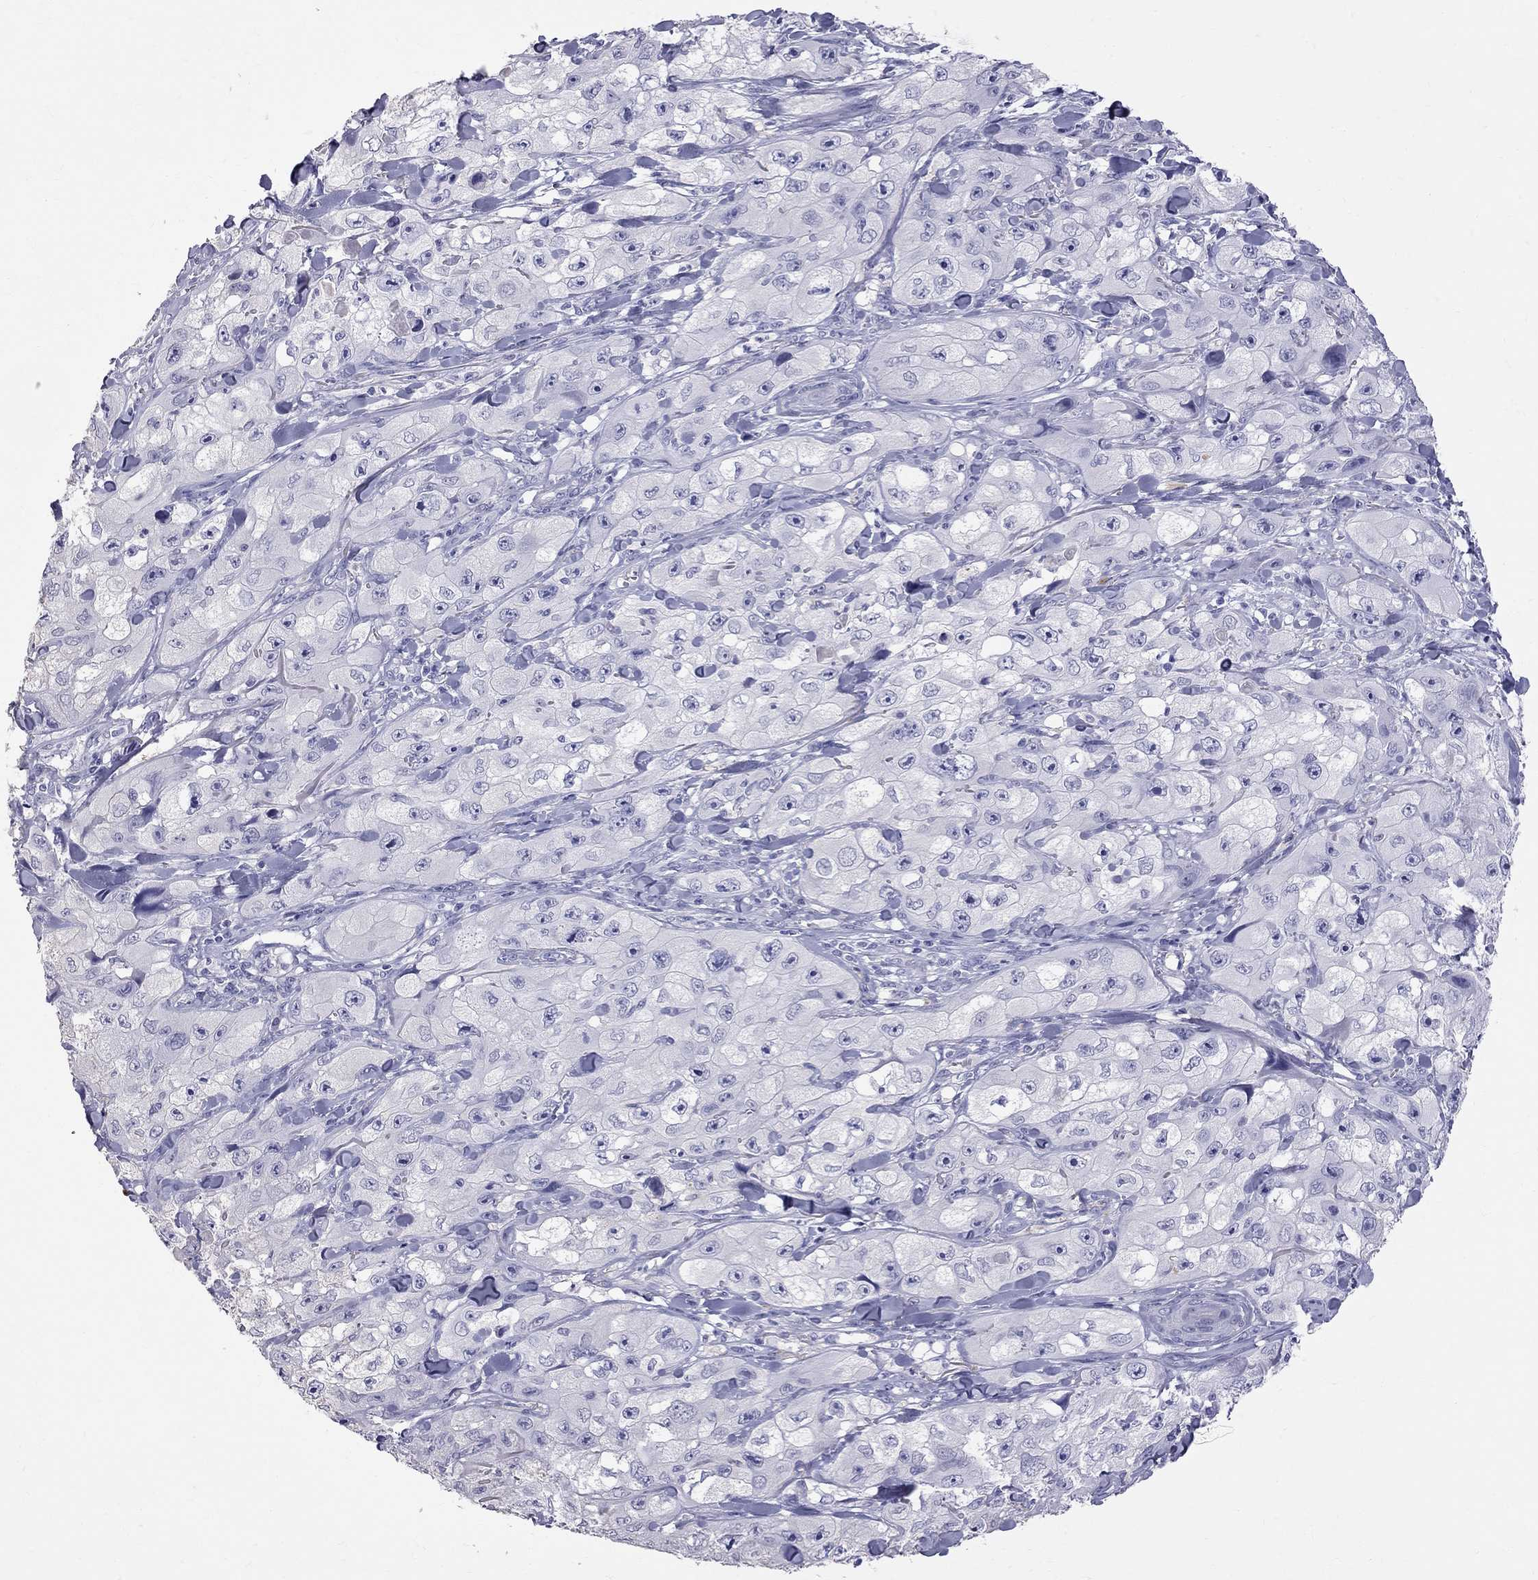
{"staining": {"intensity": "negative", "quantity": "none", "location": "none"}, "tissue": "skin cancer", "cell_type": "Tumor cells", "image_type": "cancer", "snomed": [{"axis": "morphology", "description": "Squamous cell carcinoma, NOS"}, {"axis": "topography", "description": "Skin"}, {"axis": "topography", "description": "Subcutis"}], "caption": "IHC of squamous cell carcinoma (skin) reveals no staining in tumor cells. (IHC, brightfield microscopy, high magnification).", "gene": "CFAP91", "patient": {"sex": "male", "age": 73}}